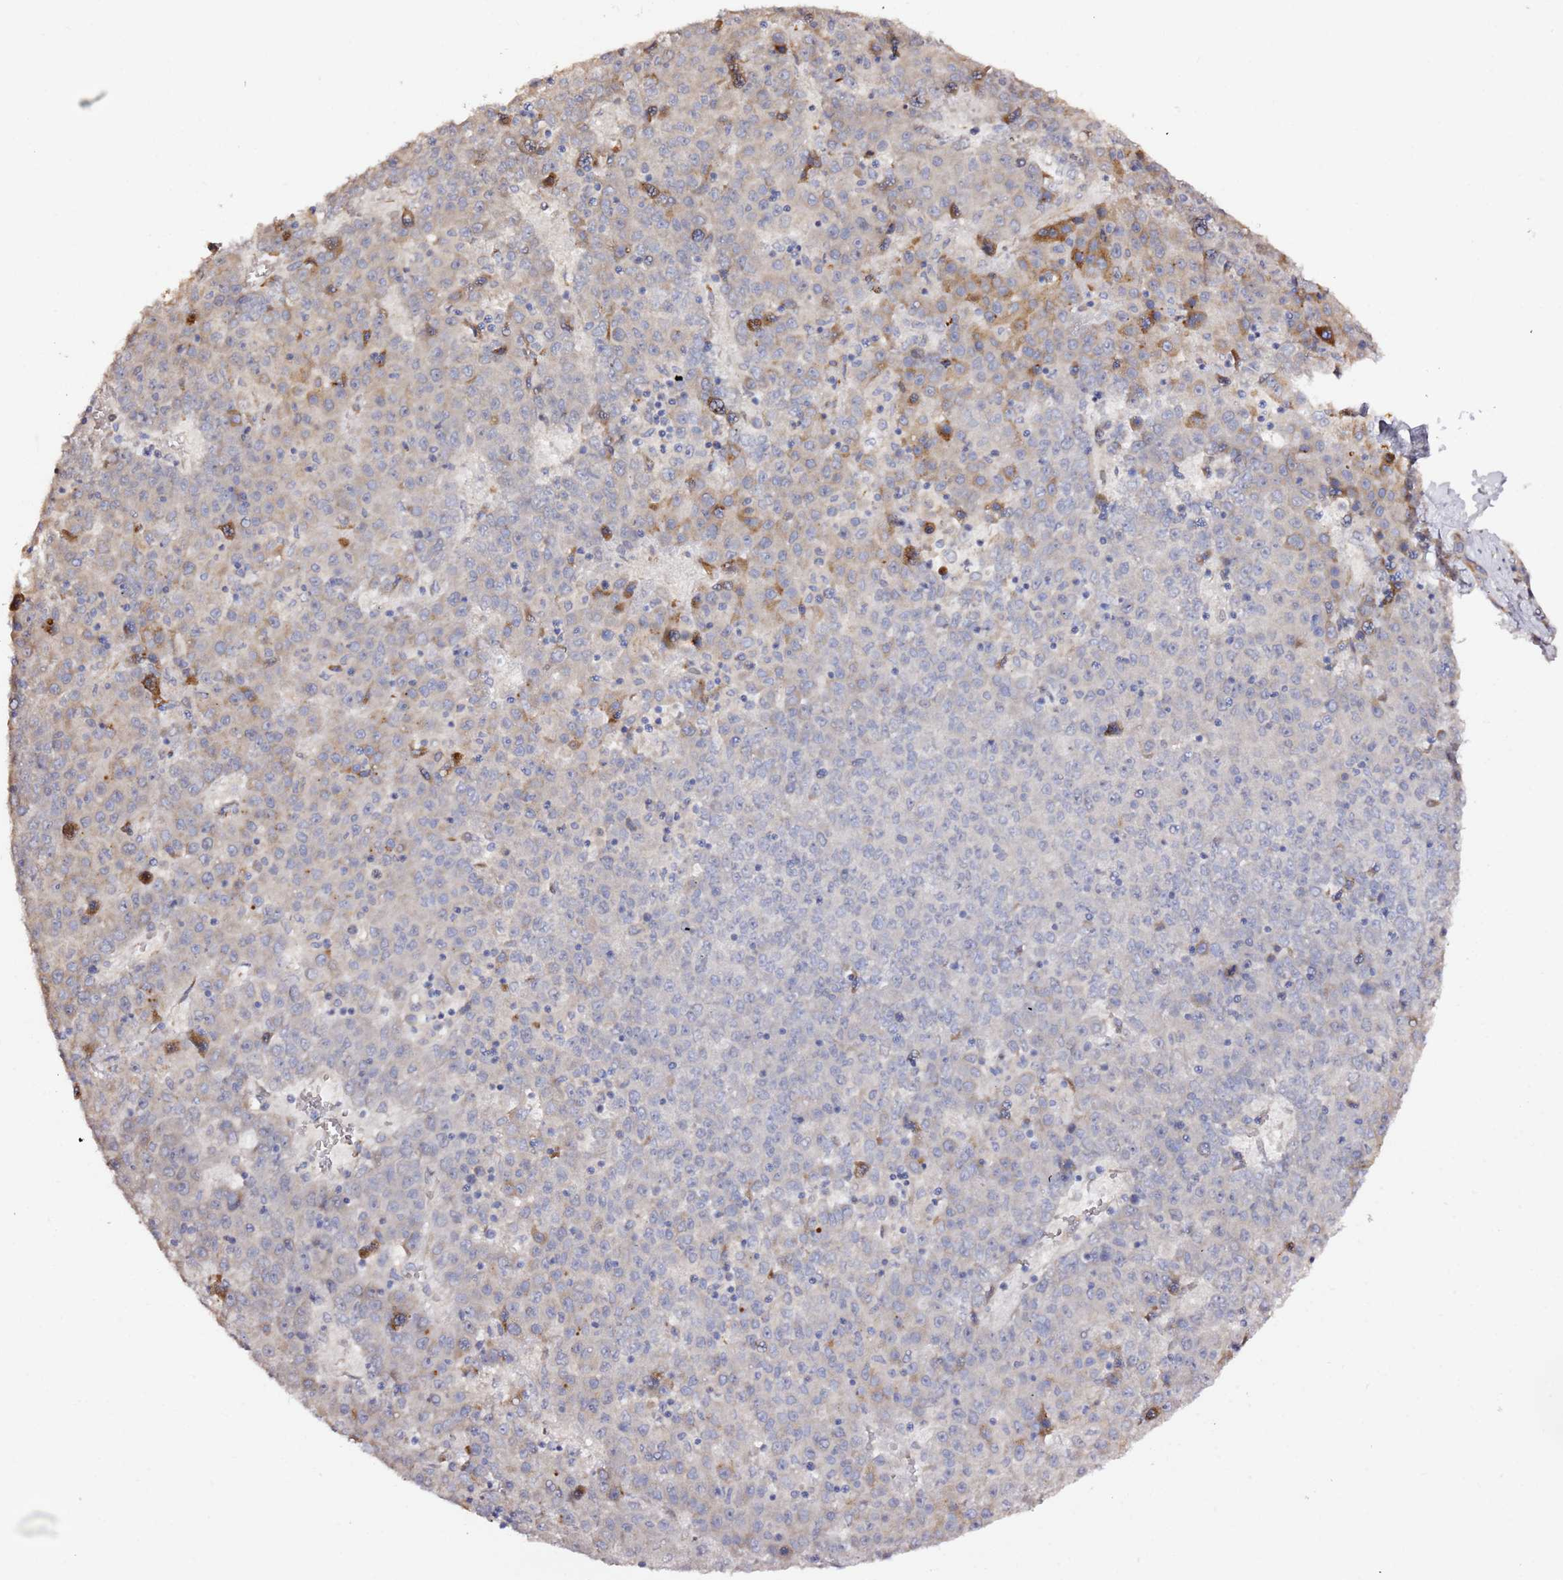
{"staining": {"intensity": "moderate", "quantity": "<25%", "location": "cytoplasmic/membranous"}, "tissue": "liver cancer", "cell_type": "Tumor cells", "image_type": "cancer", "snomed": [{"axis": "morphology", "description": "Carcinoma, Hepatocellular, NOS"}, {"axis": "topography", "description": "Liver"}], "caption": "Liver cancer (hepatocellular carcinoma) stained for a protein demonstrates moderate cytoplasmic/membranous positivity in tumor cells.", "gene": "HSD17B7", "patient": {"sex": "female", "age": 53}}